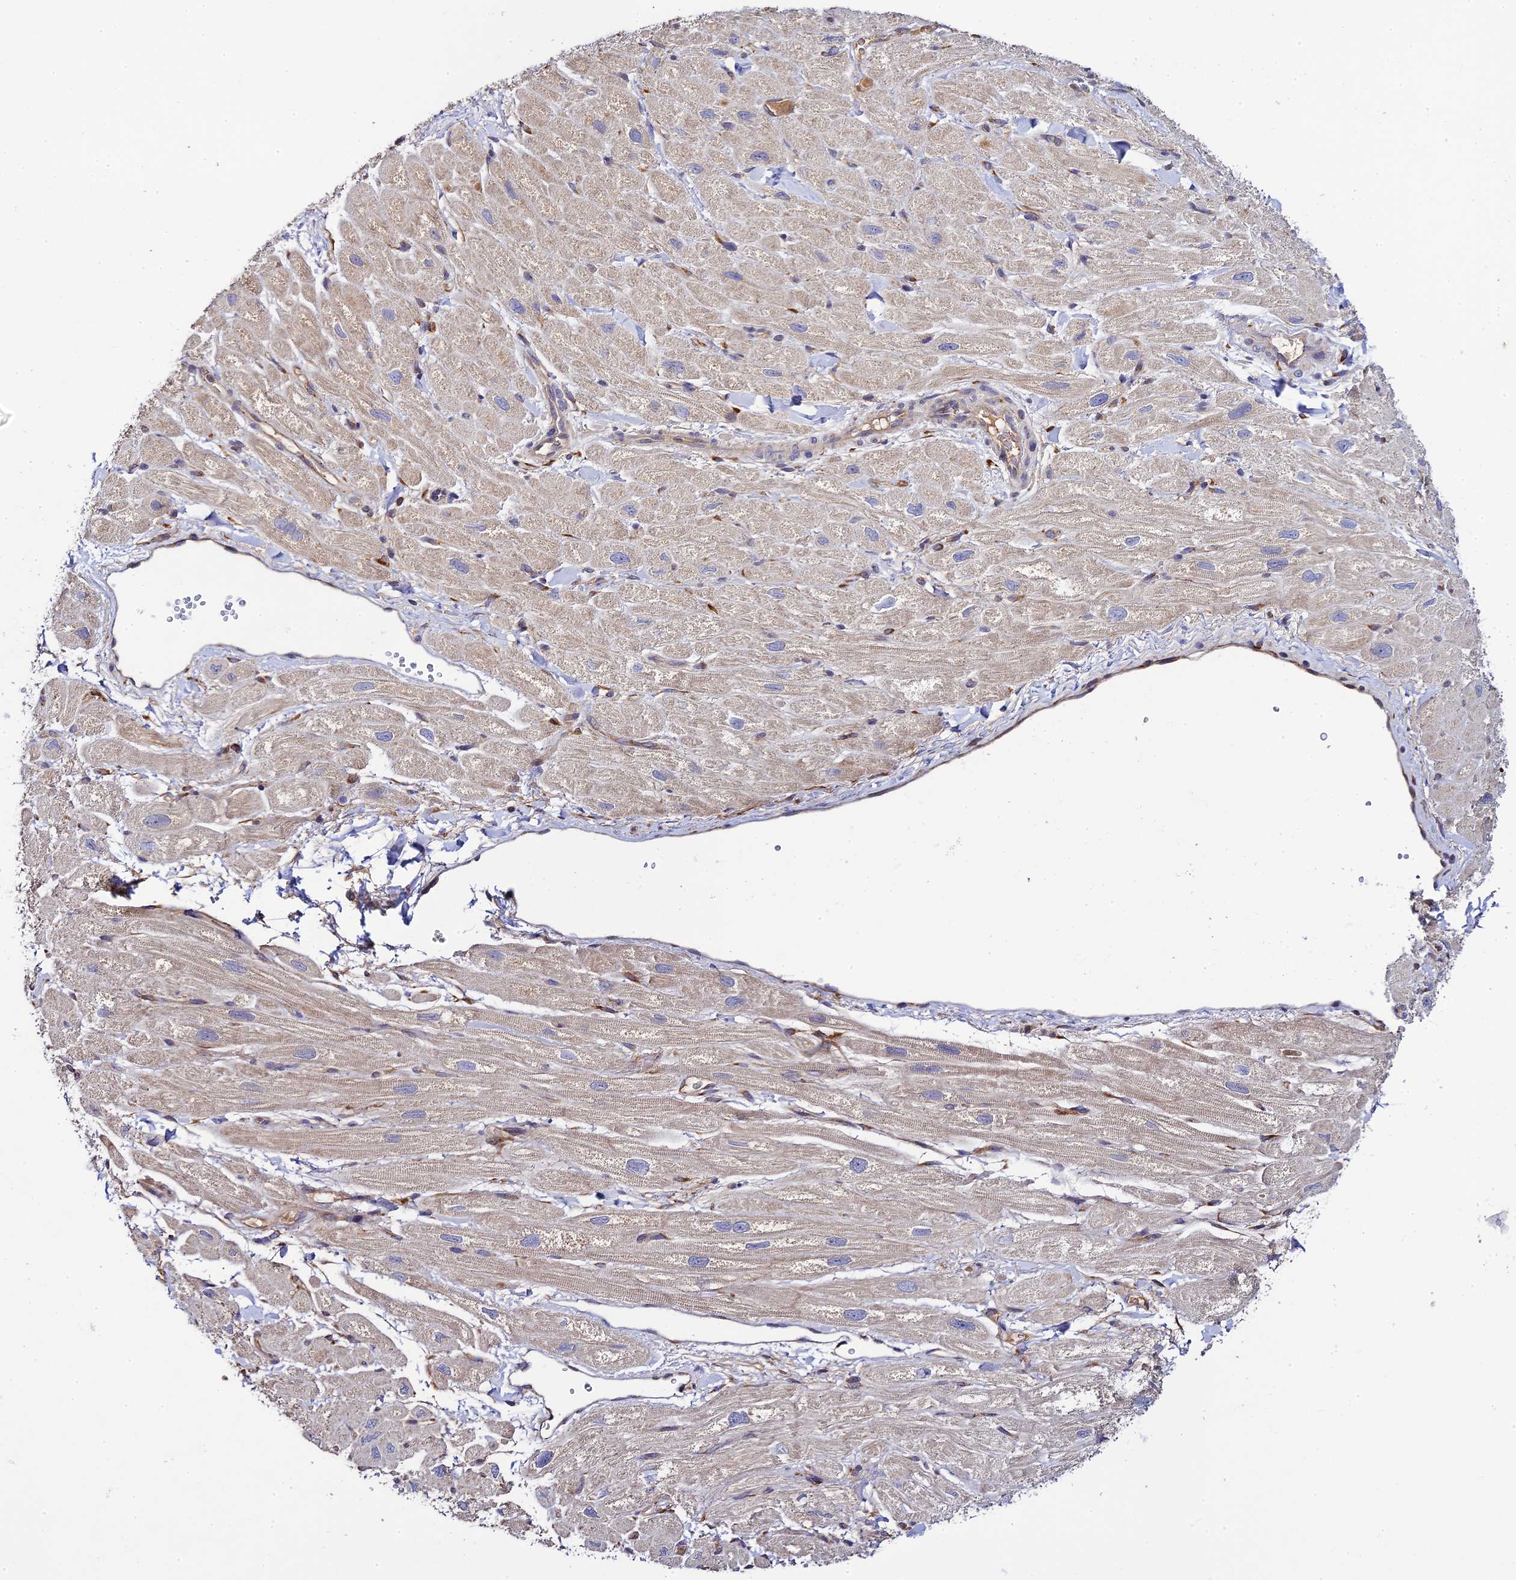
{"staining": {"intensity": "negative", "quantity": "none", "location": "none"}, "tissue": "heart muscle", "cell_type": "Cardiomyocytes", "image_type": "normal", "snomed": [{"axis": "morphology", "description": "Normal tissue, NOS"}, {"axis": "topography", "description": "Heart"}], "caption": "A high-resolution photomicrograph shows immunohistochemistry staining of unremarkable heart muscle, which shows no significant positivity in cardiomyocytes. Brightfield microscopy of IHC stained with DAB (3,3'-diaminobenzidine) (brown) and hematoxylin (blue), captured at high magnification.", "gene": "P3H3", "patient": {"sex": "male", "age": 65}}